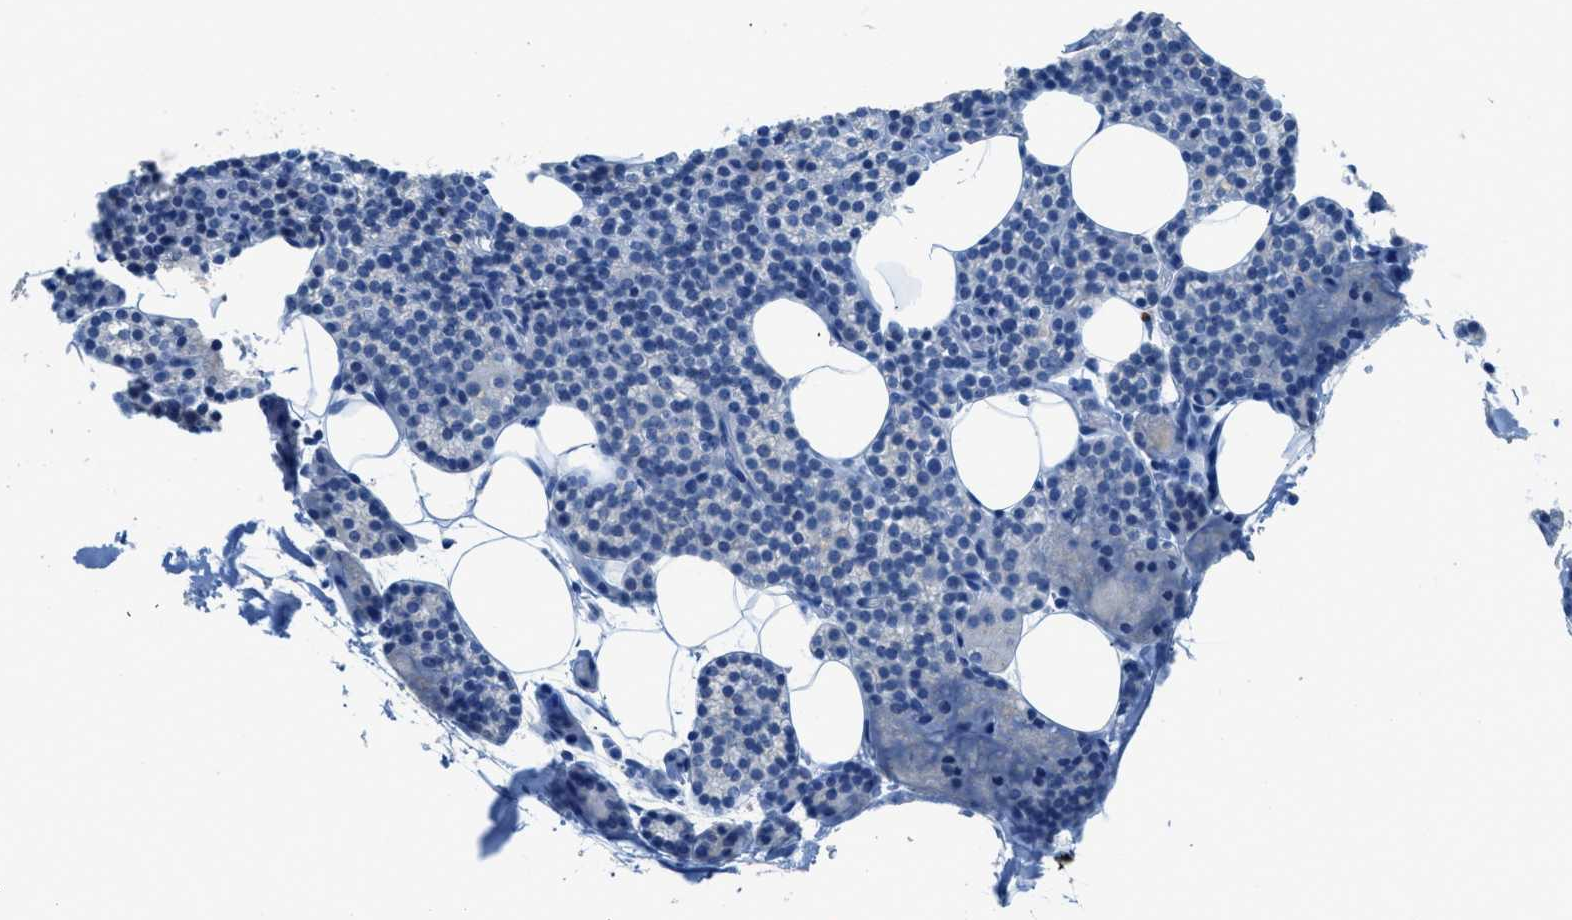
{"staining": {"intensity": "negative", "quantity": "none", "location": "none"}, "tissue": "parathyroid gland", "cell_type": "Glandular cells", "image_type": "normal", "snomed": [{"axis": "morphology", "description": "Normal tissue, NOS"}, {"axis": "morphology", "description": "Adenoma, NOS"}, {"axis": "topography", "description": "Parathyroid gland"}], "caption": "Immunohistochemistry (IHC) of benign human parathyroid gland demonstrates no expression in glandular cells.", "gene": "ACAN", "patient": {"sex": "female", "age": 51}}